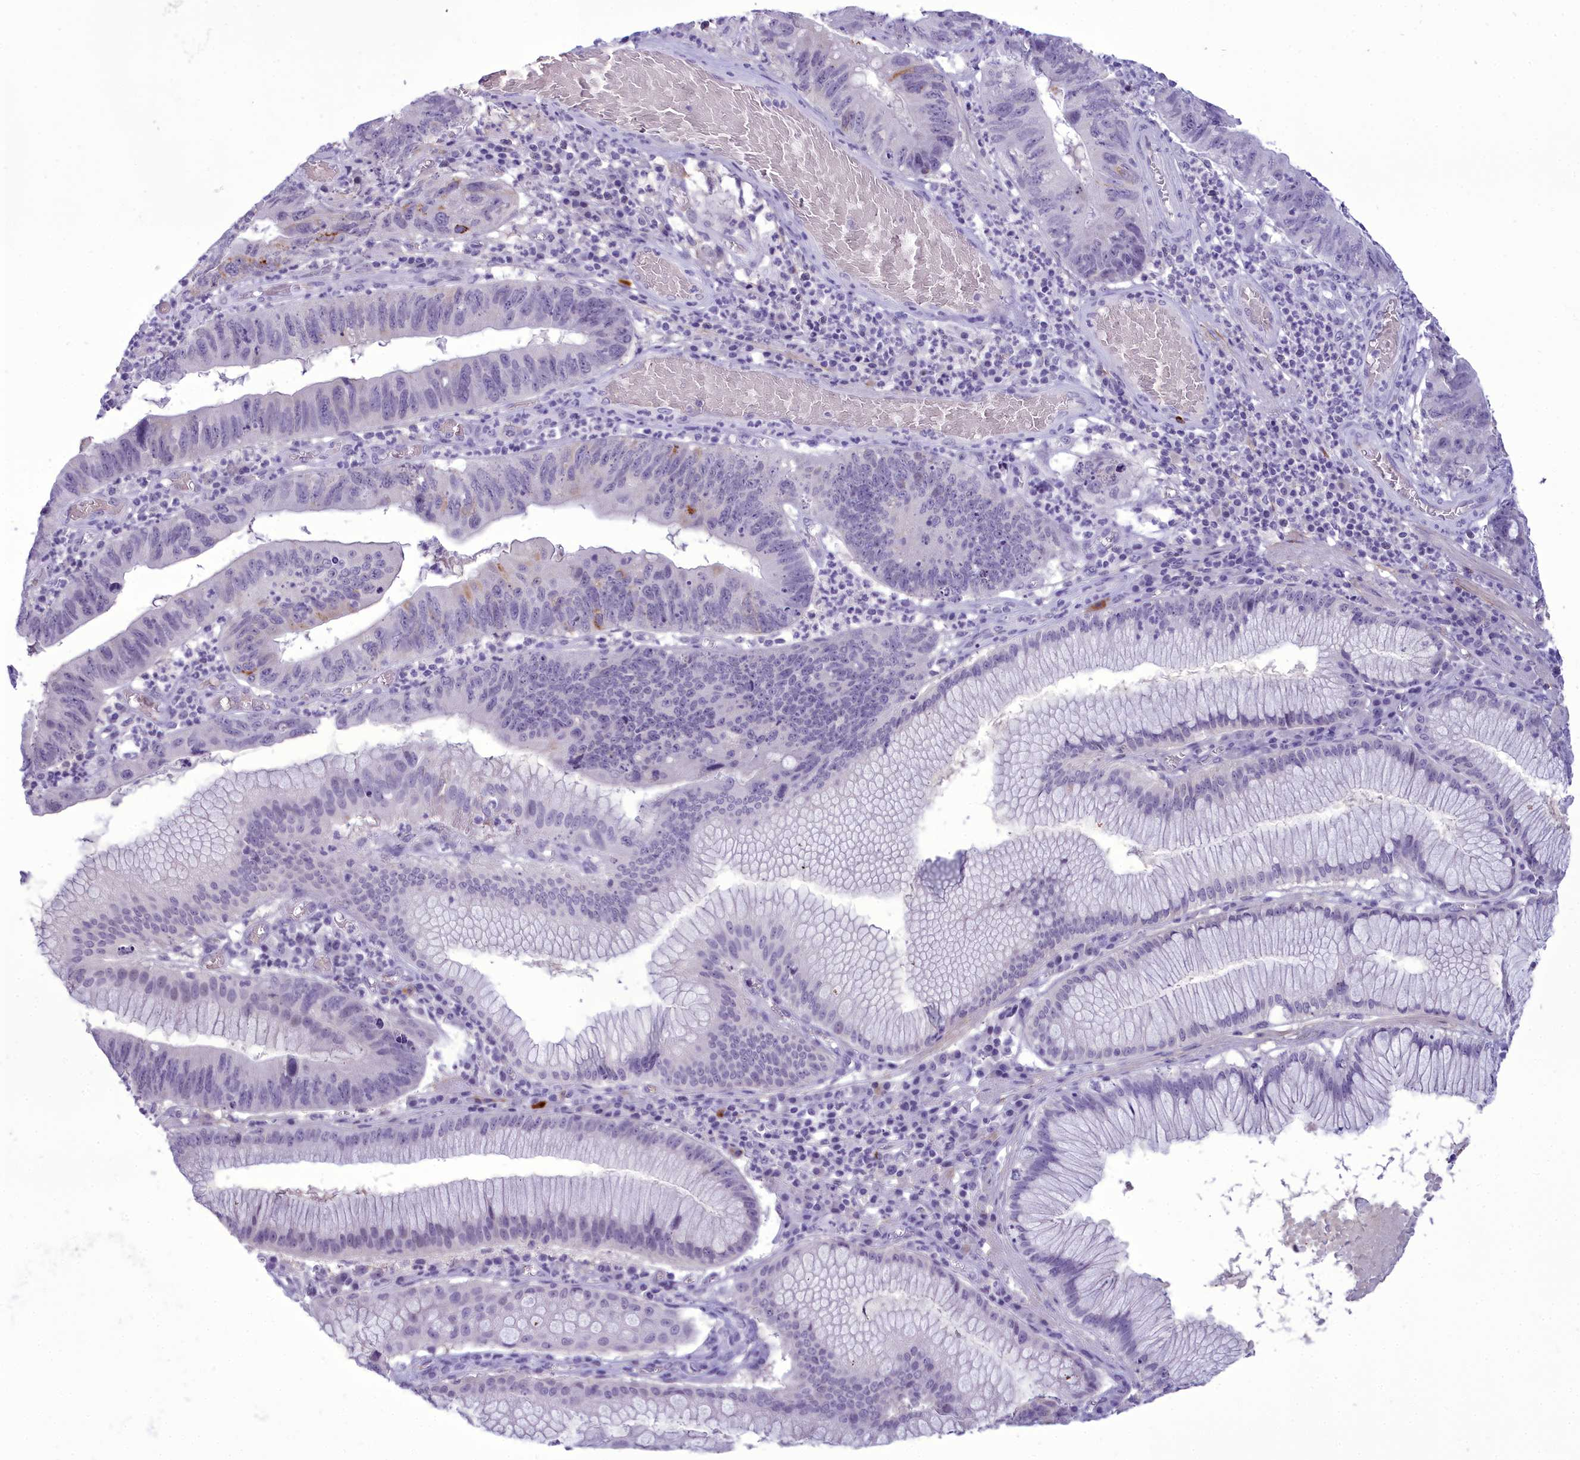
{"staining": {"intensity": "moderate", "quantity": "<25%", "location": "cytoplasmic/membranous"}, "tissue": "stomach cancer", "cell_type": "Tumor cells", "image_type": "cancer", "snomed": [{"axis": "morphology", "description": "Adenocarcinoma, NOS"}, {"axis": "topography", "description": "Stomach"}], "caption": "Immunohistochemical staining of human adenocarcinoma (stomach) displays low levels of moderate cytoplasmic/membranous protein positivity in approximately <25% of tumor cells. Nuclei are stained in blue.", "gene": "OSTN", "patient": {"sex": "male", "age": 59}}